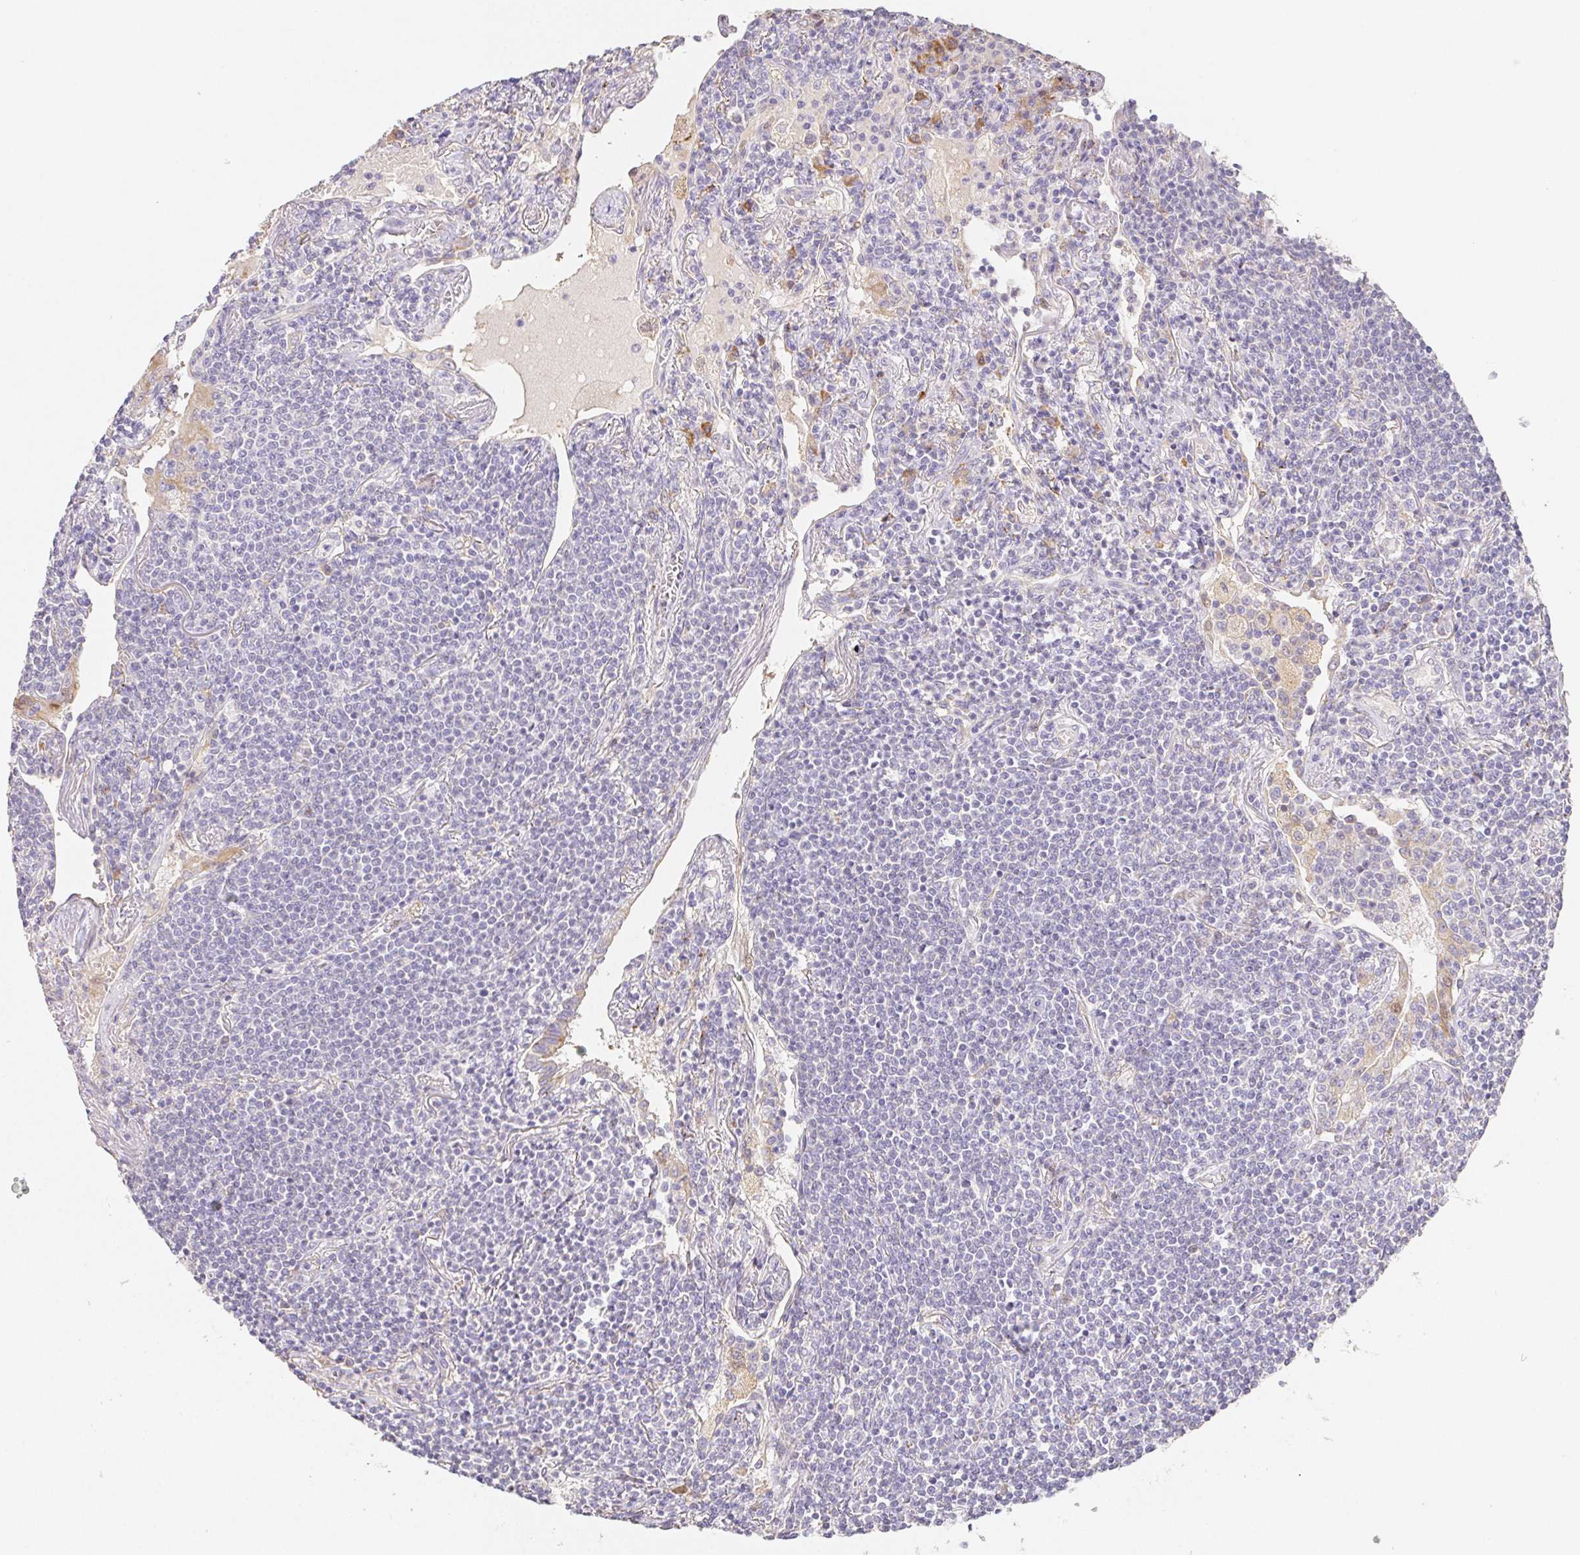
{"staining": {"intensity": "negative", "quantity": "none", "location": "none"}, "tissue": "lymphoma", "cell_type": "Tumor cells", "image_type": "cancer", "snomed": [{"axis": "morphology", "description": "Malignant lymphoma, non-Hodgkin's type, Low grade"}, {"axis": "topography", "description": "Lung"}], "caption": "Malignant lymphoma, non-Hodgkin's type (low-grade) stained for a protein using immunohistochemistry (IHC) shows no expression tumor cells.", "gene": "ACVR1B", "patient": {"sex": "female", "age": 71}}